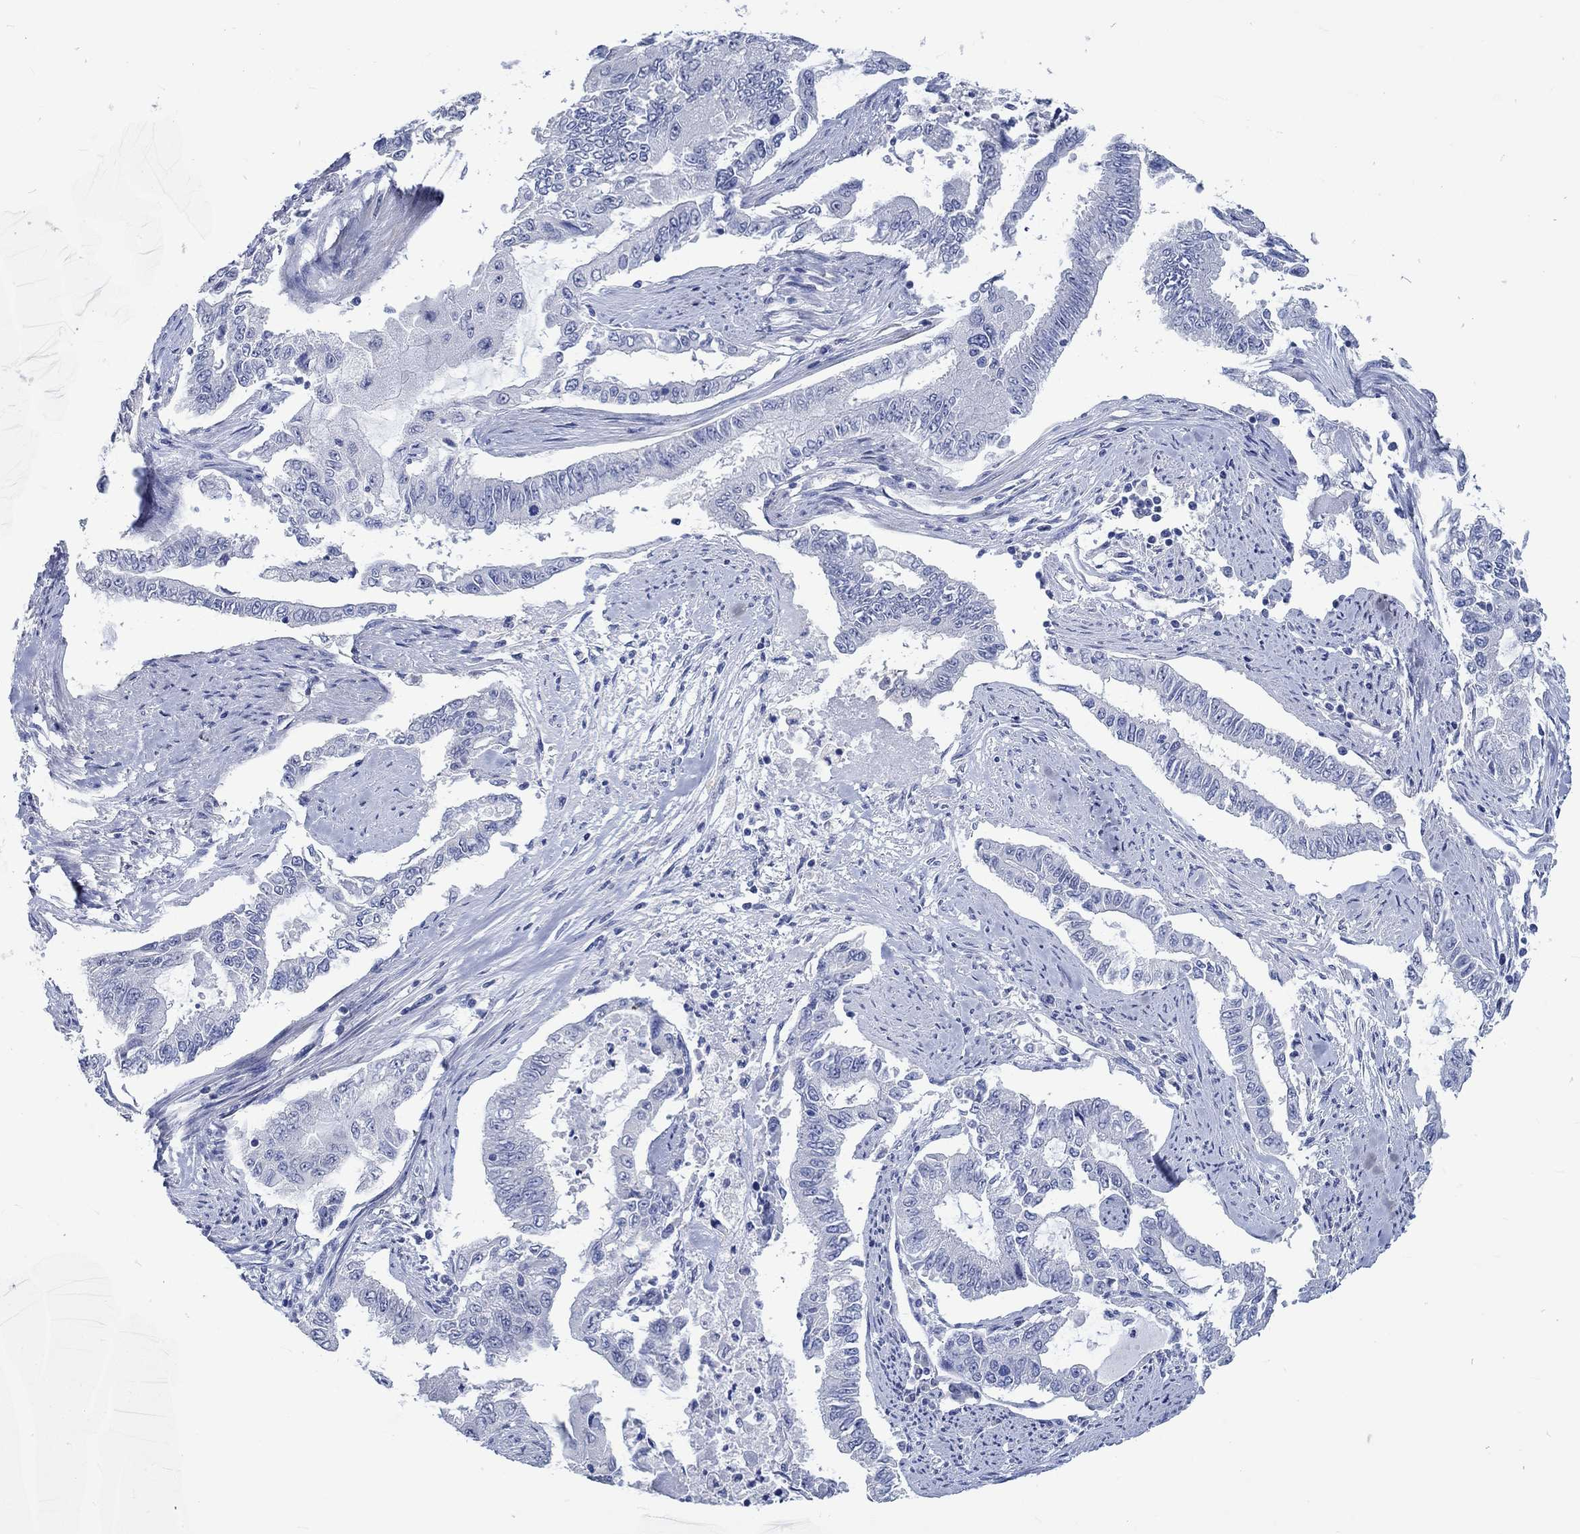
{"staining": {"intensity": "negative", "quantity": "none", "location": "none"}, "tissue": "endometrial cancer", "cell_type": "Tumor cells", "image_type": "cancer", "snomed": [{"axis": "morphology", "description": "Adenocarcinoma, NOS"}, {"axis": "topography", "description": "Uterus"}], "caption": "Immunohistochemical staining of human endometrial cancer displays no significant positivity in tumor cells. The staining is performed using DAB (3,3'-diaminobenzidine) brown chromogen with nuclei counter-stained in using hematoxylin.", "gene": "C4orf47", "patient": {"sex": "female", "age": 59}}